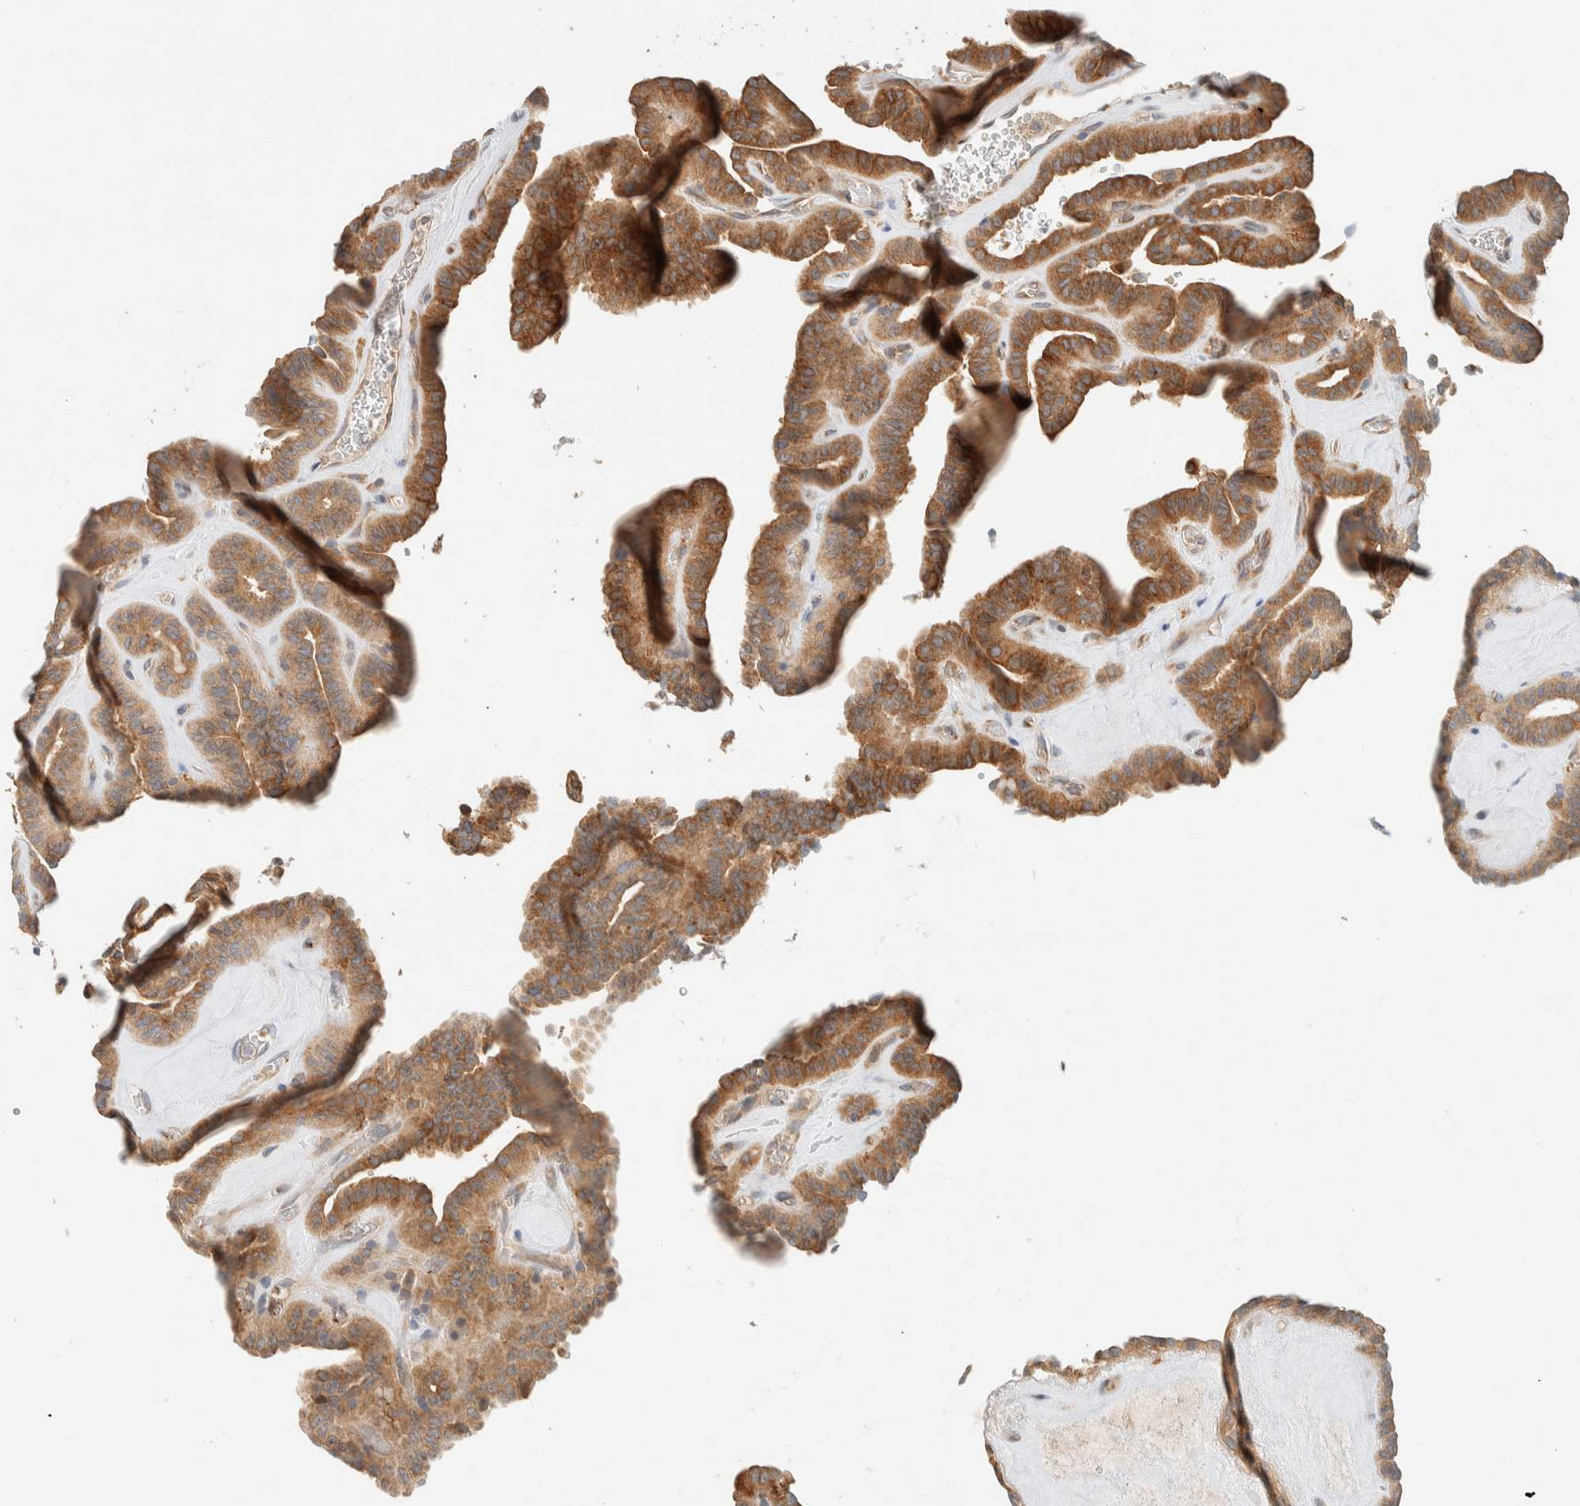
{"staining": {"intensity": "moderate", "quantity": ">75%", "location": "cytoplasmic/membranous"}, "tissue": "thyroid cancer", "cell_type": "Tumor cells", "image_type": "cancer", "snomed": [{"axis": "morphology", "description": "Papillary adenocarcinoma, NOS"}, {"axis": "topography", "description": "Thyroid gland"}], "caption": "A brown stain highlights moderate cytoplasmic/membranous positivity of a protein in thyroid papillary adenocarcinoma tumor cells. Nuclei are stained in blue.", "gene": "SUMF2", "patient": {"sex": "male", "age": 77}}